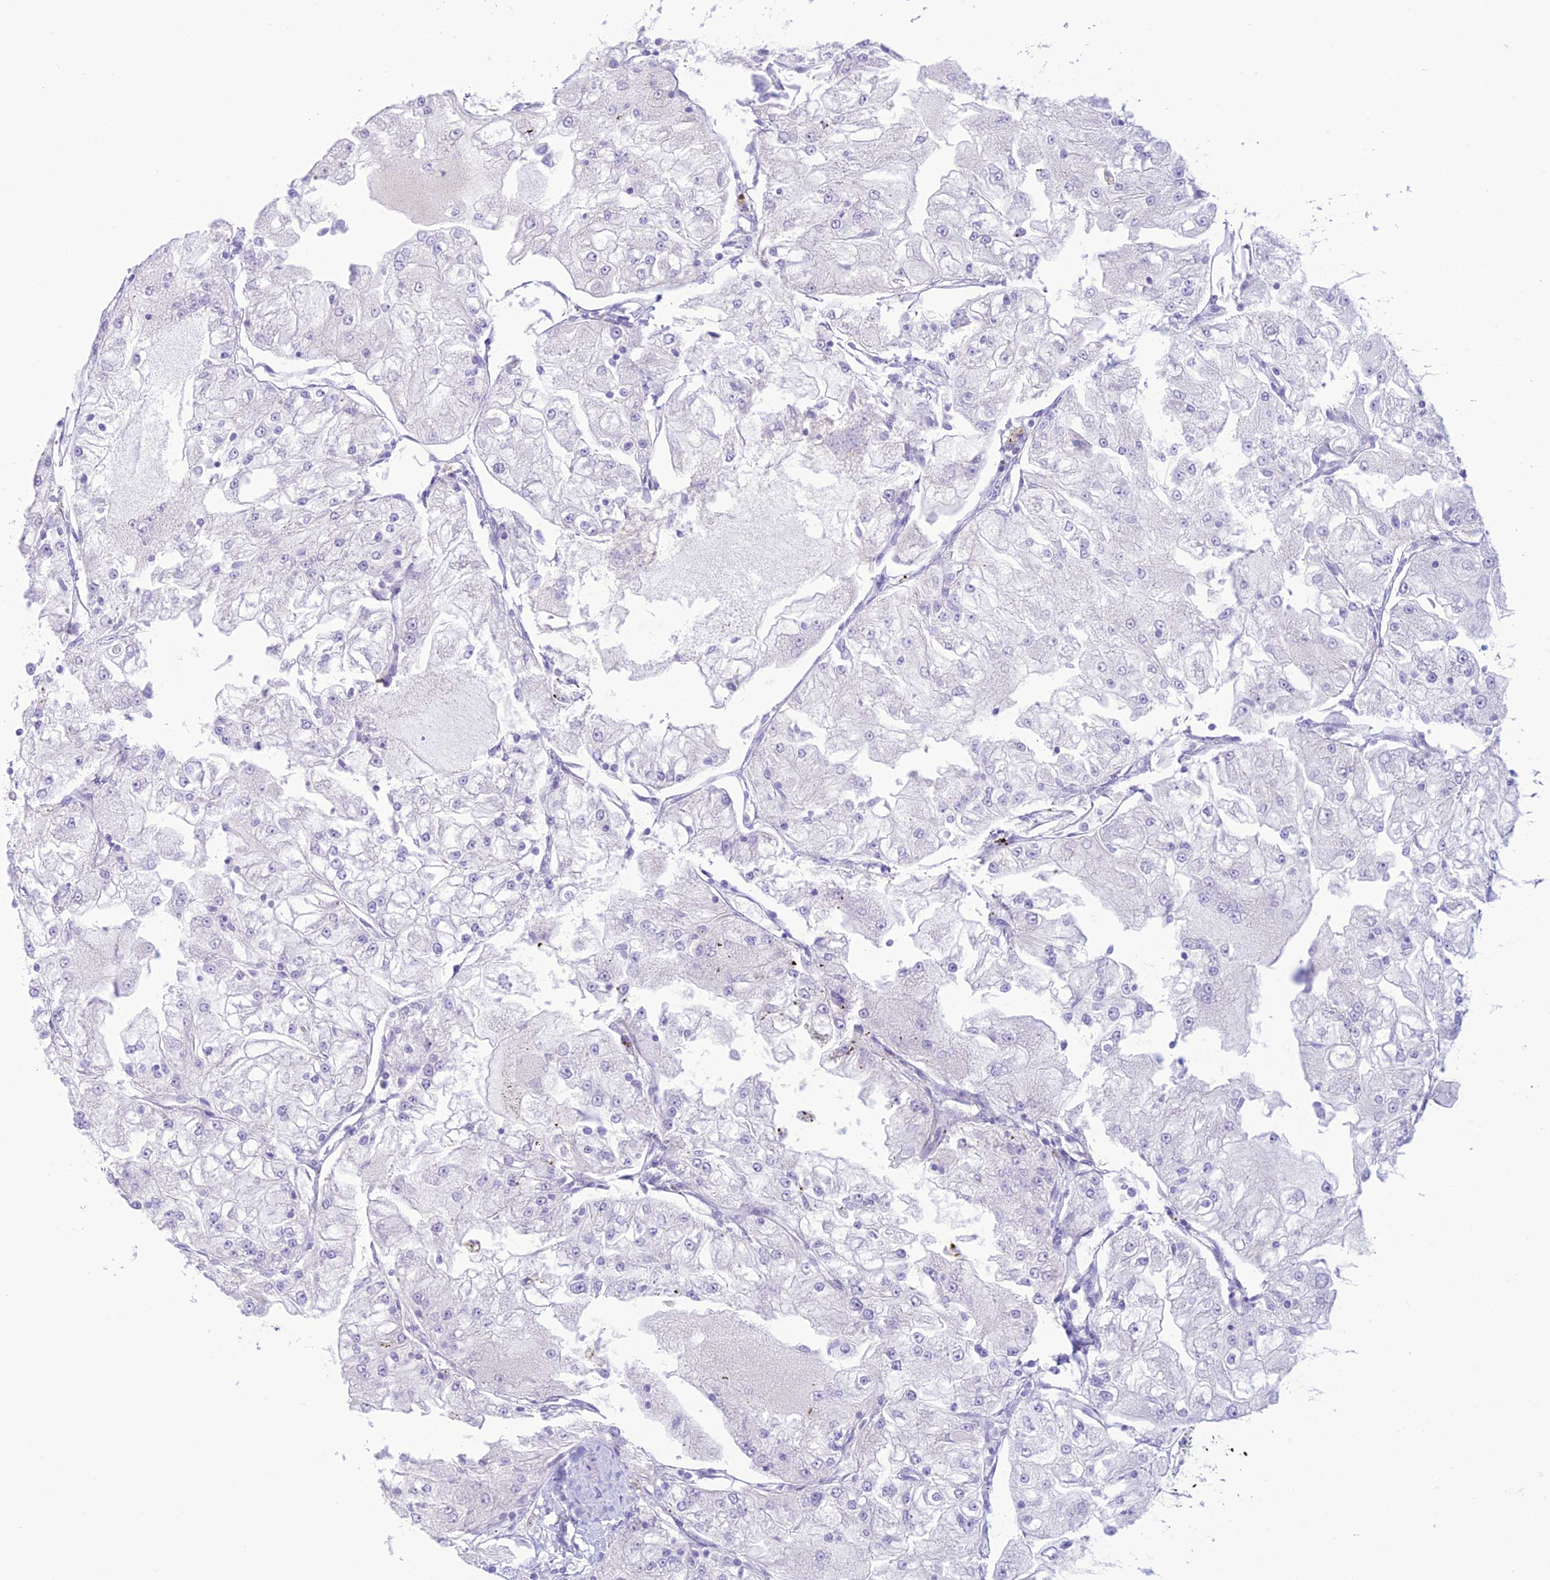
{"staining": {"intensity": "negative", "quantity": "none", "location": "none"}, "tissue": "renal cancer", "cell_type": "Tumor cells", "image_type": "cancer", "snomed": [{"axis": "morphology", "description": "Adenocarcinoma, NOS"}, {"axis": "topography", "description": "Kidney"}], "caption": "DAB (3,3'-diaminobenzidine) immunohistochemical staining of human adenocarcinoma (renal) reveals no significant positivity in tumor cells.", "gene": "DHDH", "patient": {"sex": "female", "age": 72}}